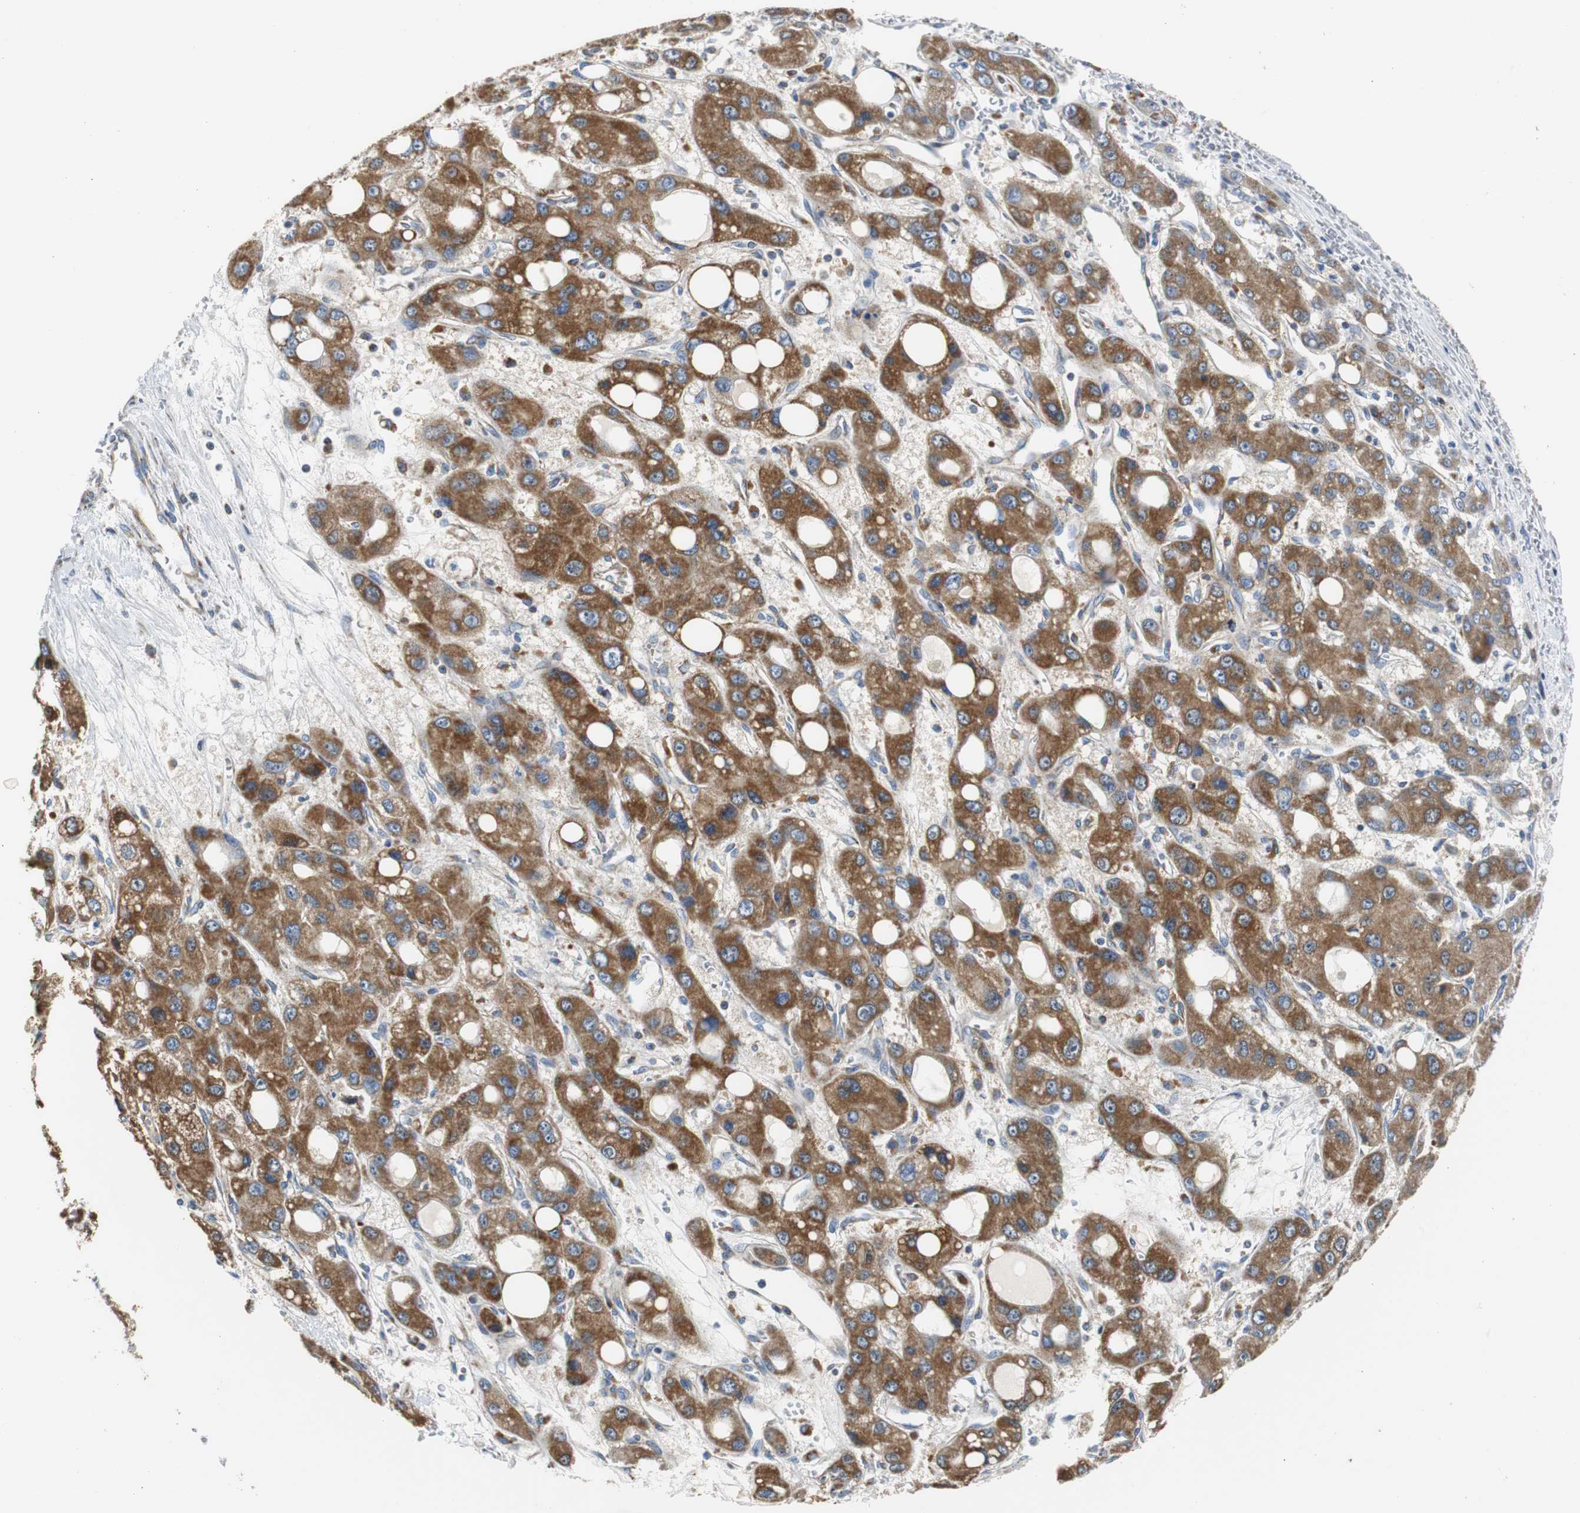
{"staining": {"intensity": "strong", "quantity": ">75%", "location": "cytoplasmic/membranous"}, "tissue": "liver cancer", "cell_type": "Tumor cells", "image_type": "cancer", "snomed": [{"axis": "morphology", "description": "Carcinoma, Hepatocellular, NOS"}, {"axis": "topography", "description": "Liver"}], "caption": "IHC micrograph of human liver cancer (hepatocellular carcinoma) stained for a protein (brown), which reveals high levels of strong cytoplasmic/membranous staining in approximately >75% of tumor cells.", "gene": "PCK1", "patient": {"sex": "male", "age": 55}}